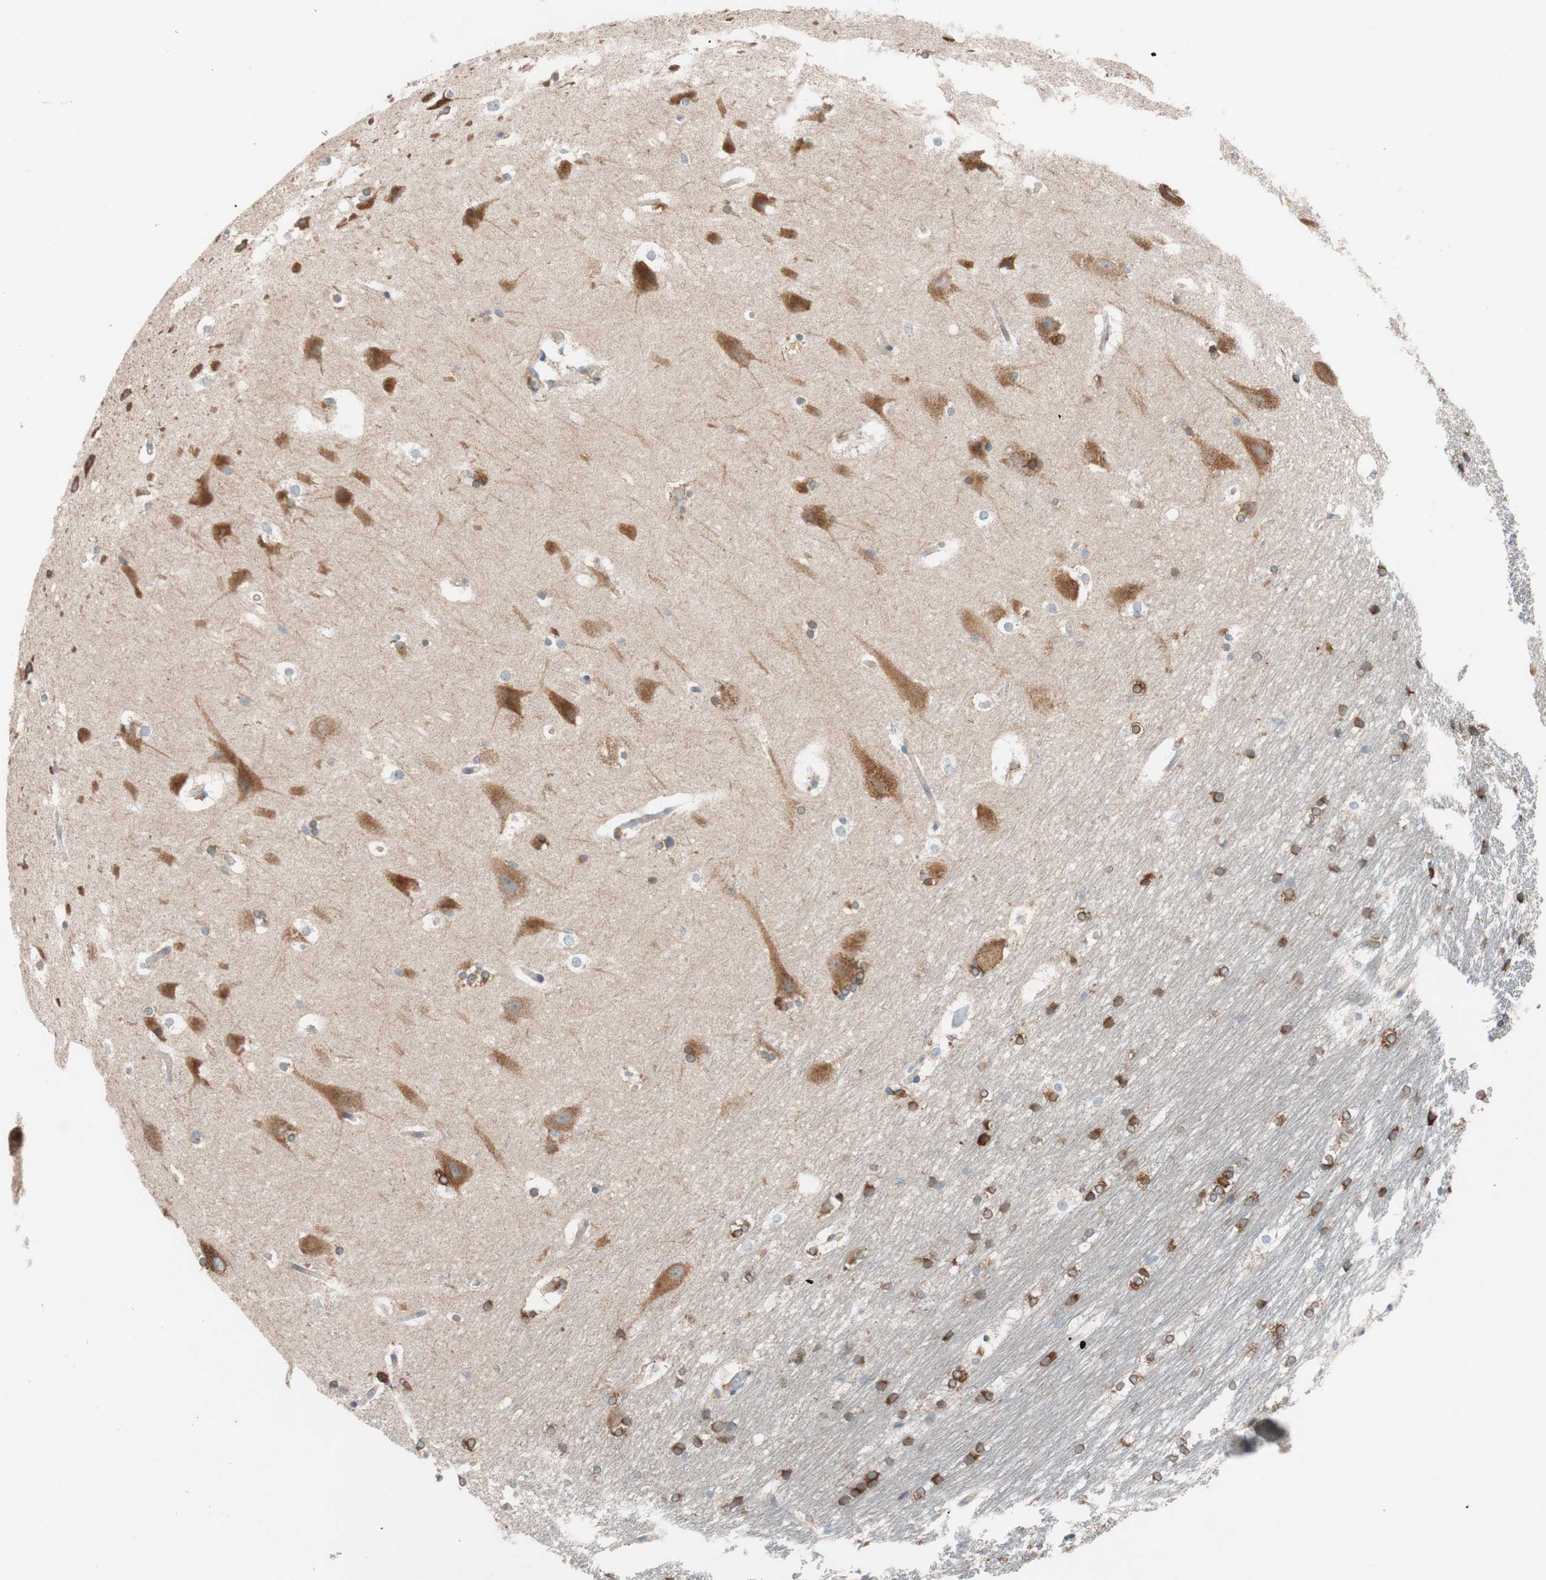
{"staining": {"intensity": "strong", "quantity": "25%-75%", "location": "cytoplasmic/membranous"}, "tissue": "hippocampus", "cell_type": "Glial cells", "image_type": "normal", "snomed": [{"axis": "morphology", "description": "Normal tissue, NOS"}, {"axis": "topography", "description": "Hippocampus"}], "caption": "Protein staining of benign hippocampus exhibits strong cytoplasmic/membranous expression in approximately 25%-75% of glial cells.", "gene": "FAAH", "patient": {"sex": "female", "age": 19}}